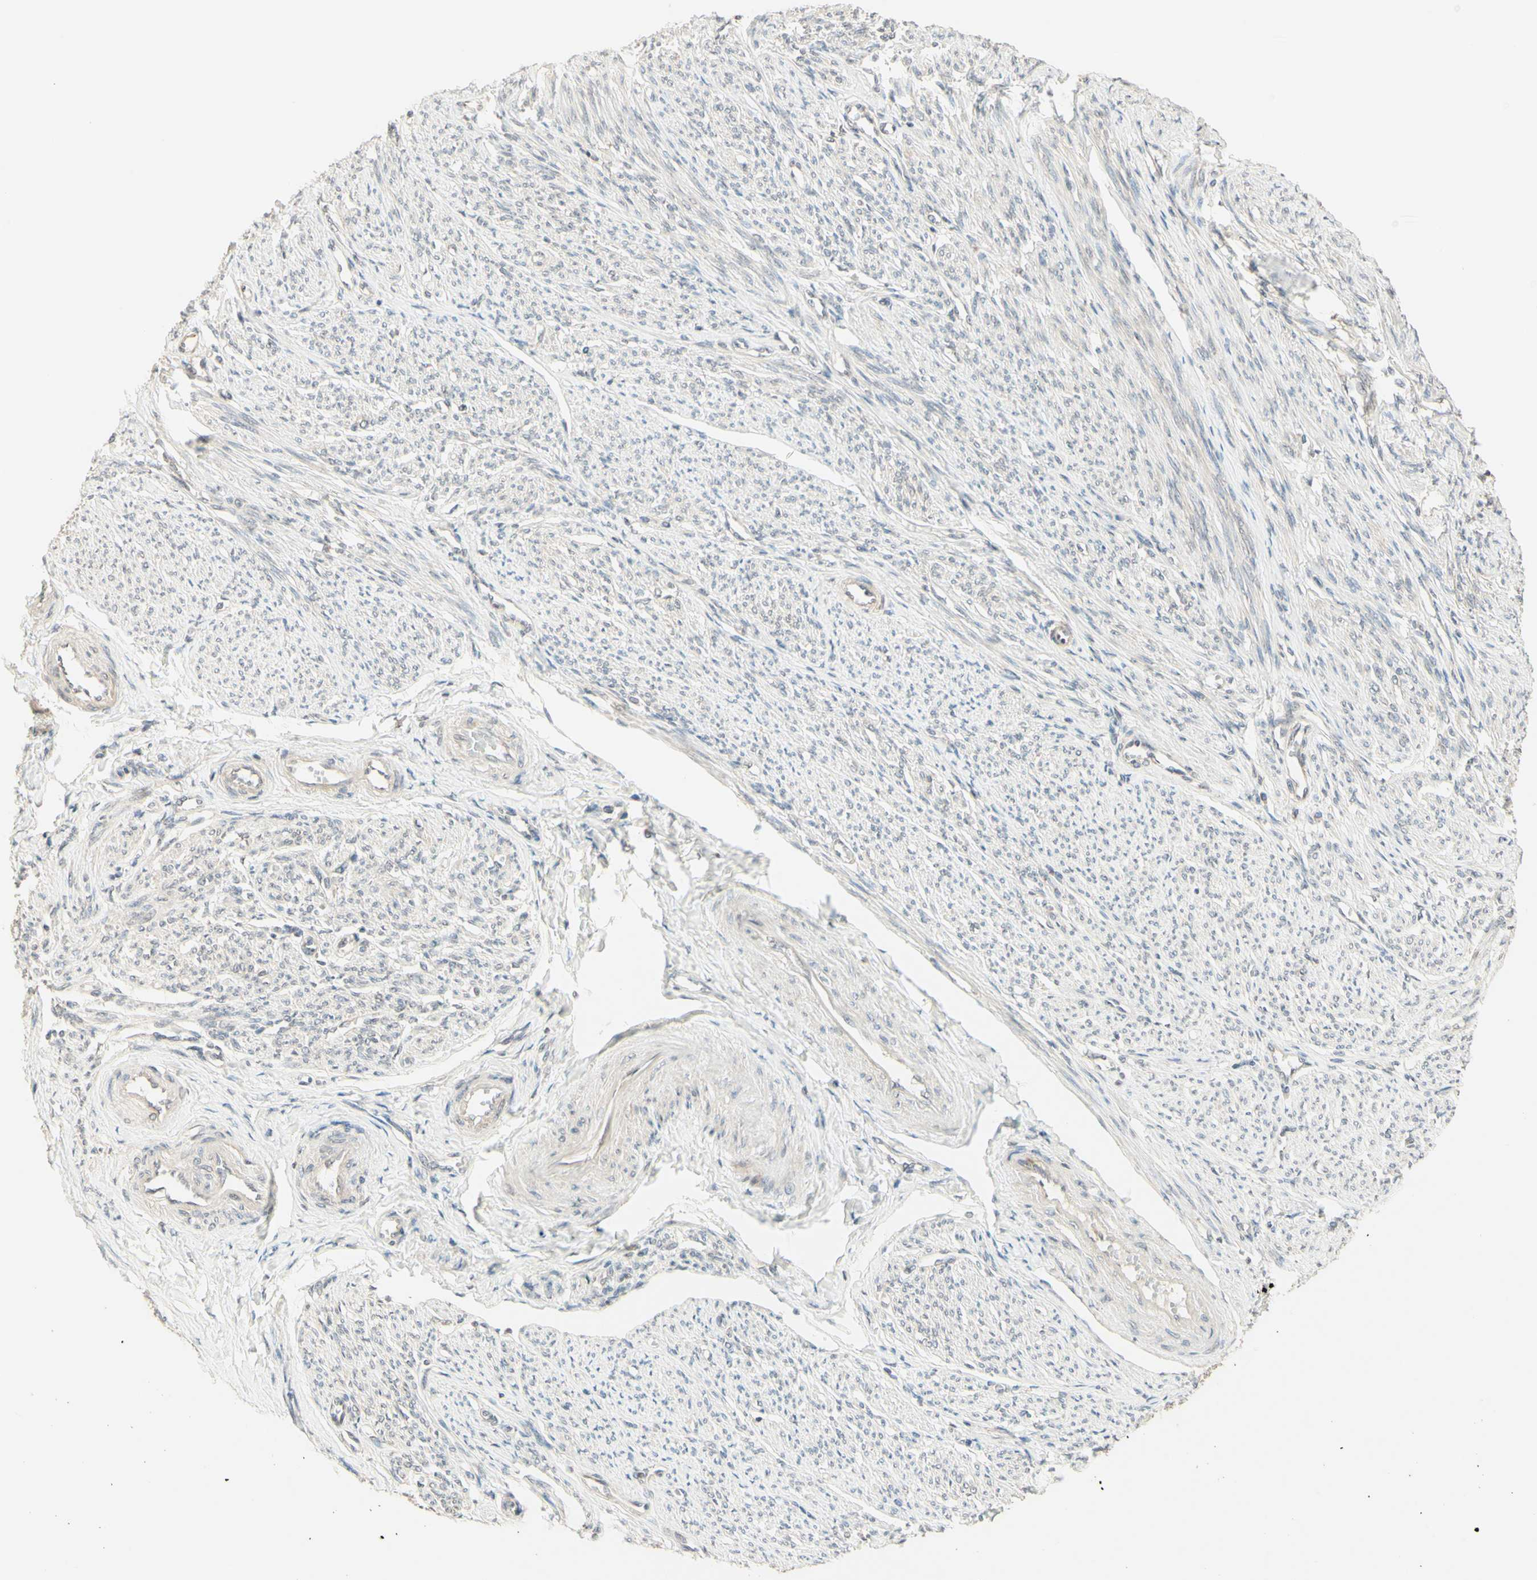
{"staining": {"intensity": "weak", "quantity": ">75%", "location": "cytoplasmic/membranous"}, "tissue": "smooth muscle", "cell_type": "Smooth muscle cells", "image_type": "normal", "snomed": [{"axis": "morphology", "description": "Normal tissue, NOS"}, {"axis": "topography", "description": "Smooth muscle"}], "caption": "Normal smooth muscle was stained to show a protein in brown. There is low levels of weak cytoplasmic/membranous positivity in approximately >75% of smooth muscle cells. (Brightfield microscopy of DAB IHC at high magnification).", "gene": "ZW10", "patient": {"sex": "female", "age": 65}}